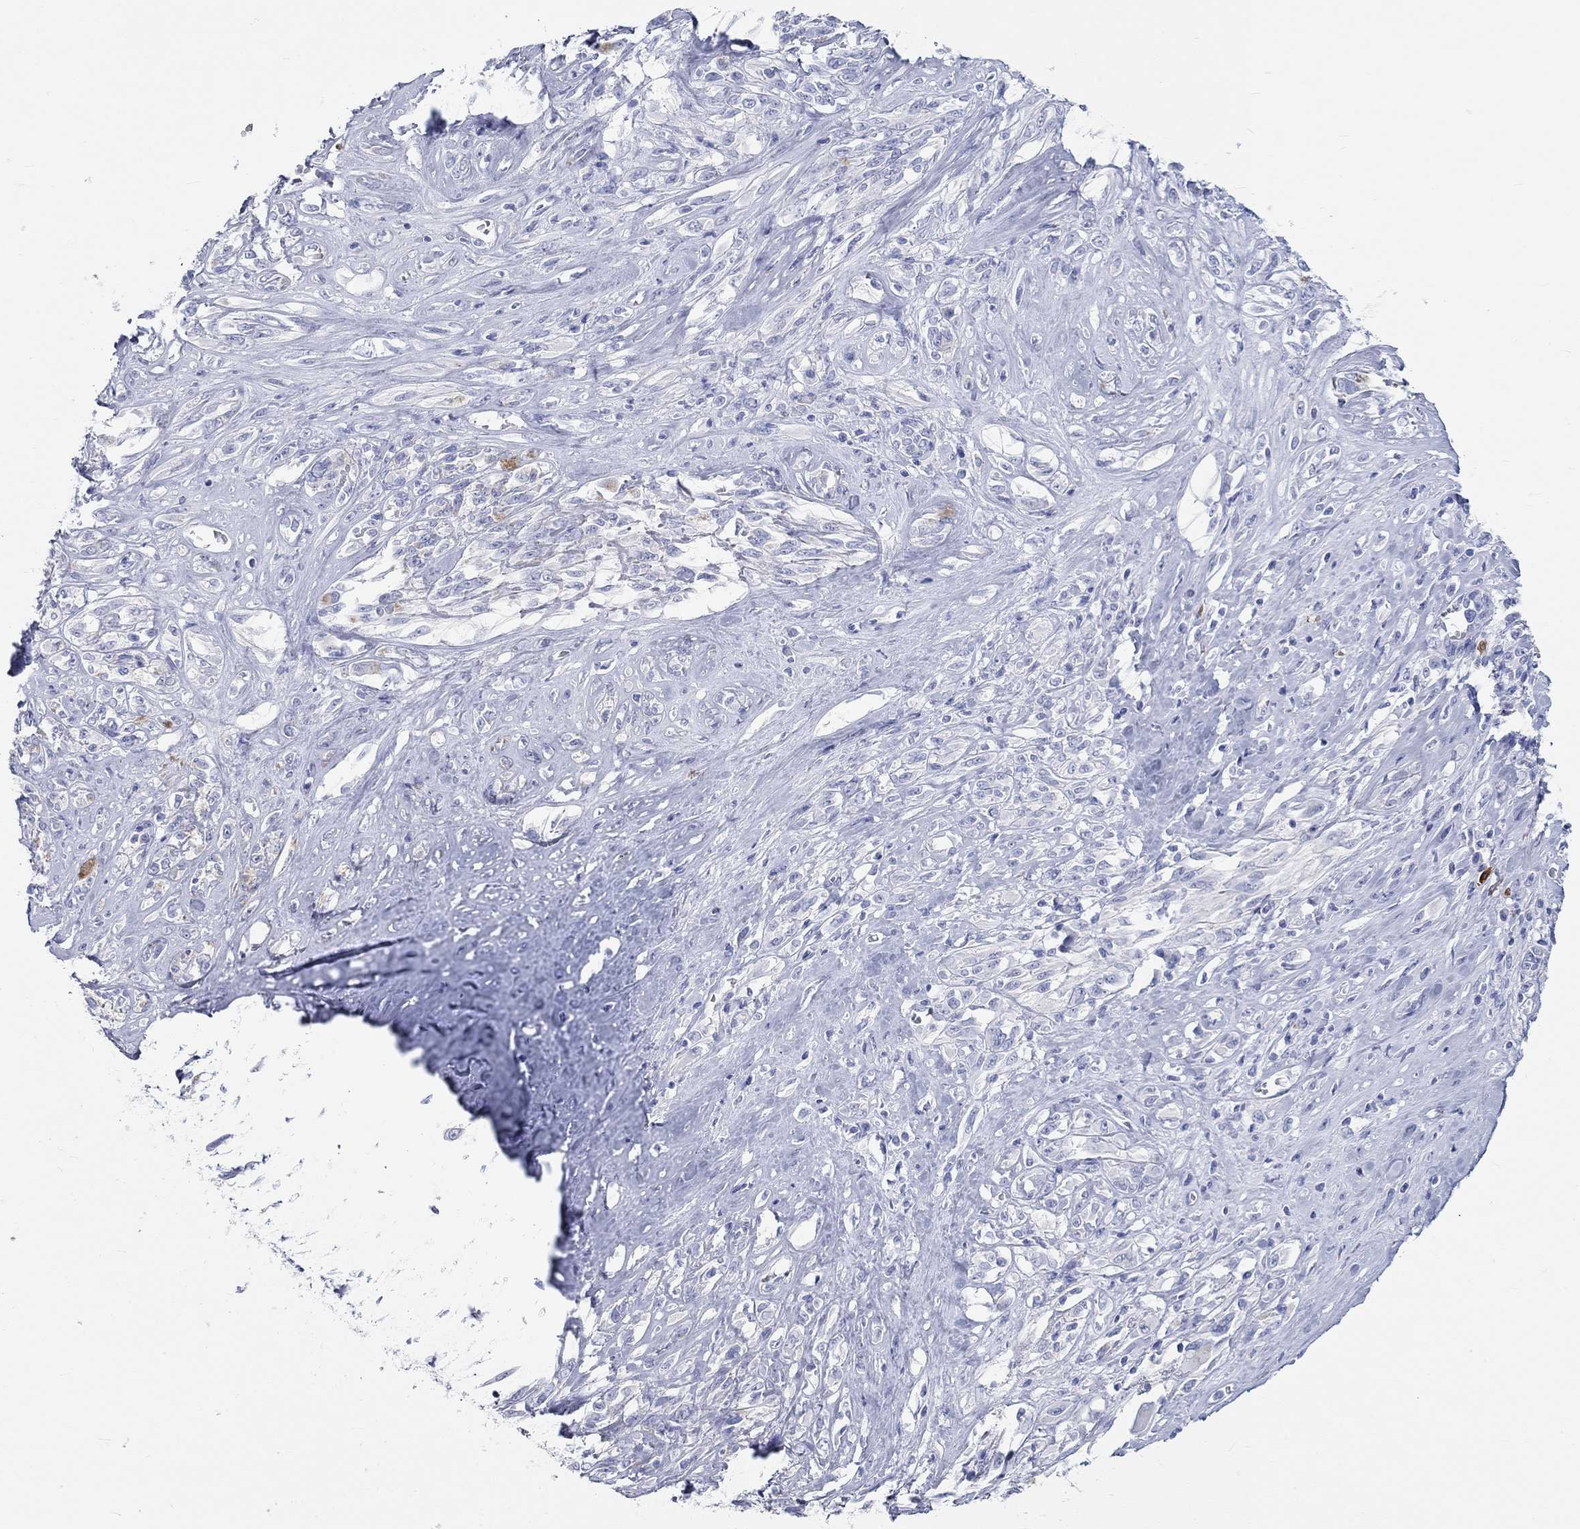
{"staining": {"intensity": "negative", "quantity": "none", "location": "none"}, "tissue": "melanoma", "cell_type": "Tumor cells", "image_type": "cancer", "snomed": [{"axis": "morphology", "description": "Malignant melanoma, NOS"}, {"axis": "topography", "description": "Skin"}], "caption": "Immunohistochemistry (IHC) photomicrograph of neoplastic tissue: human melanoma stained with DAB (3,3'-diaminobenzidine) reveals no significant protein expression in tumor cells. The staining was performed using DAB to visualize the protein expression in brown, while the nuclei were stained in blue with hematoxylin (Magnification: 20x).", "gene": "SPATA9", "patient": {"sex": "female", "age": 91}}